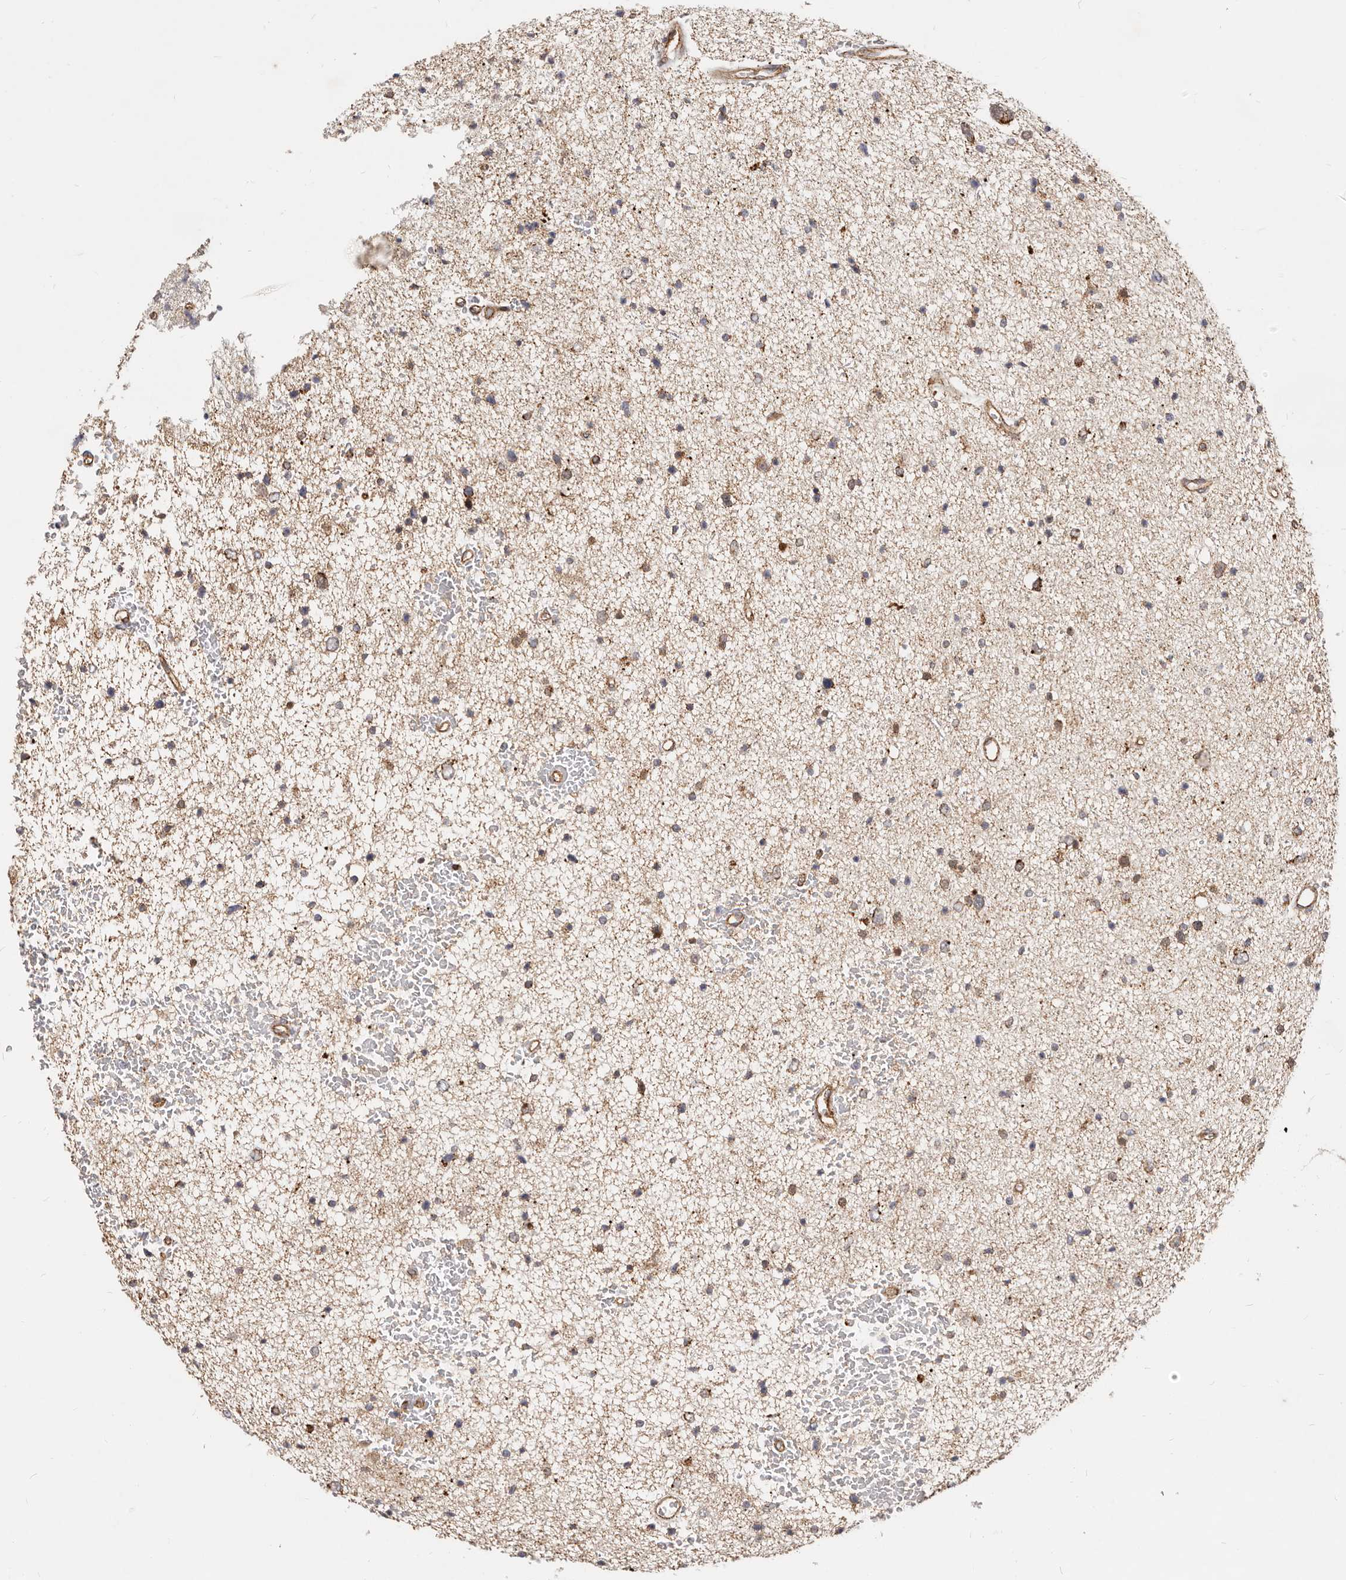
{"staining": {"intensity": "moderate", "quantity": "25%-75%", "location": "cytoplasmic/membranous"}, "tissue": "glioma", "cell_type": "Tumor cells", "image_type": "cancer", "snomed": [{"axis": "morphology", "description": "Glioma, malignant, Low grade"}, {"axis": "topography", "description": "Cerebral cortex"}], "caption": "Moderate cytoplasmic/membranous staining for a protein is appreciated in about 25%-75% of tumor cells of glioma using immunohistochemistry.", "gene": "USP49", "patient": {"sex": "female", "age": 39}}